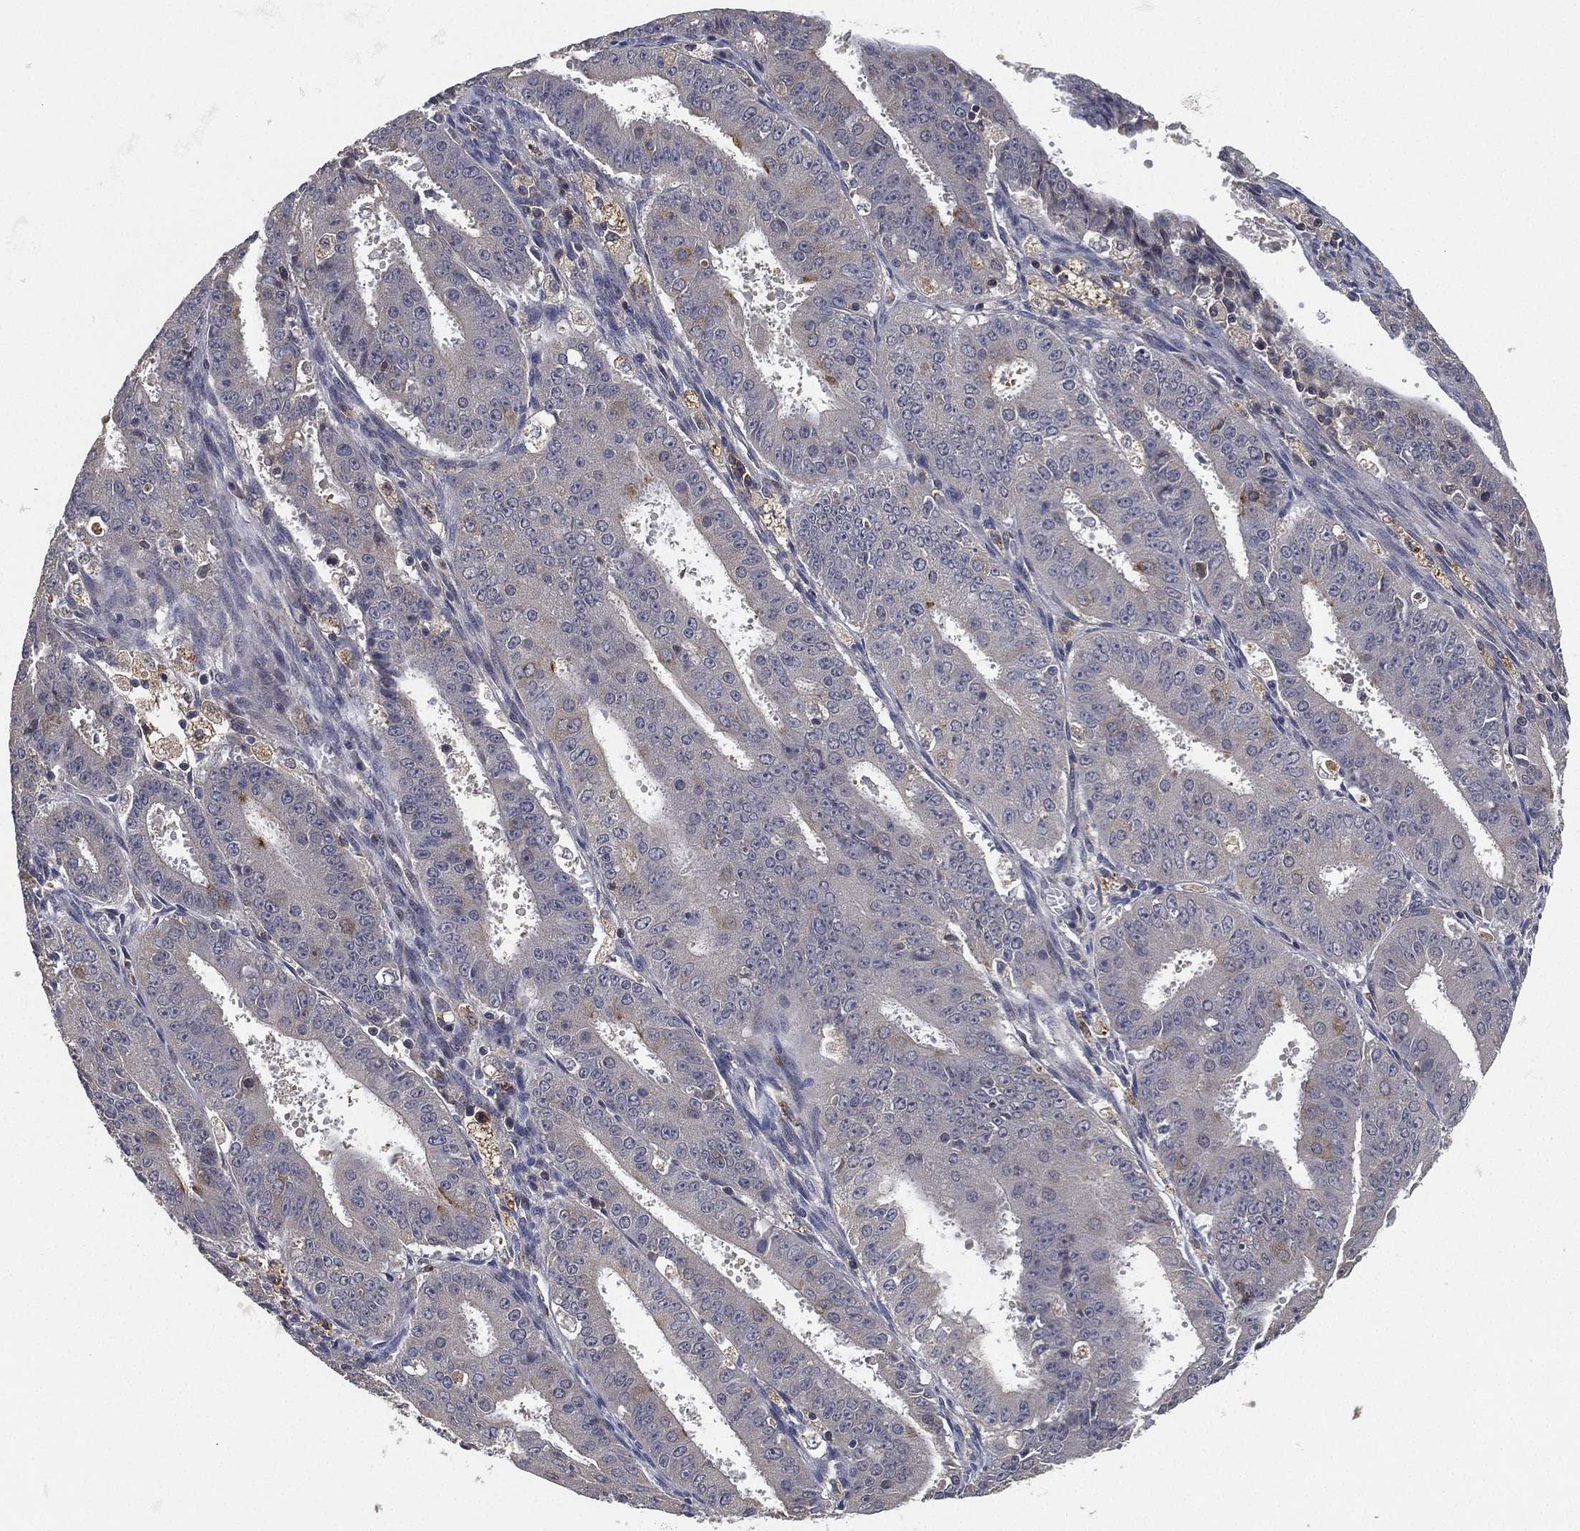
{"staining": {"intensity": "negative", "quantity": "none", "location": "none"}, "tissue": "ovarian cancer", "cell_type": "Tumor cells", "image_type": "cancer", "snomed": [{"axis": "morphology", "description": "Carcinoma, endometroid"}, {"axis": "topography", "description": "Ovary"}], "caption": "This is a histopathology image of IHC staining of ovarian cancer, which shows no staining in tumor cells.", "gene": "CFAP251", "patient": {"sex": "female", "age": 42}}